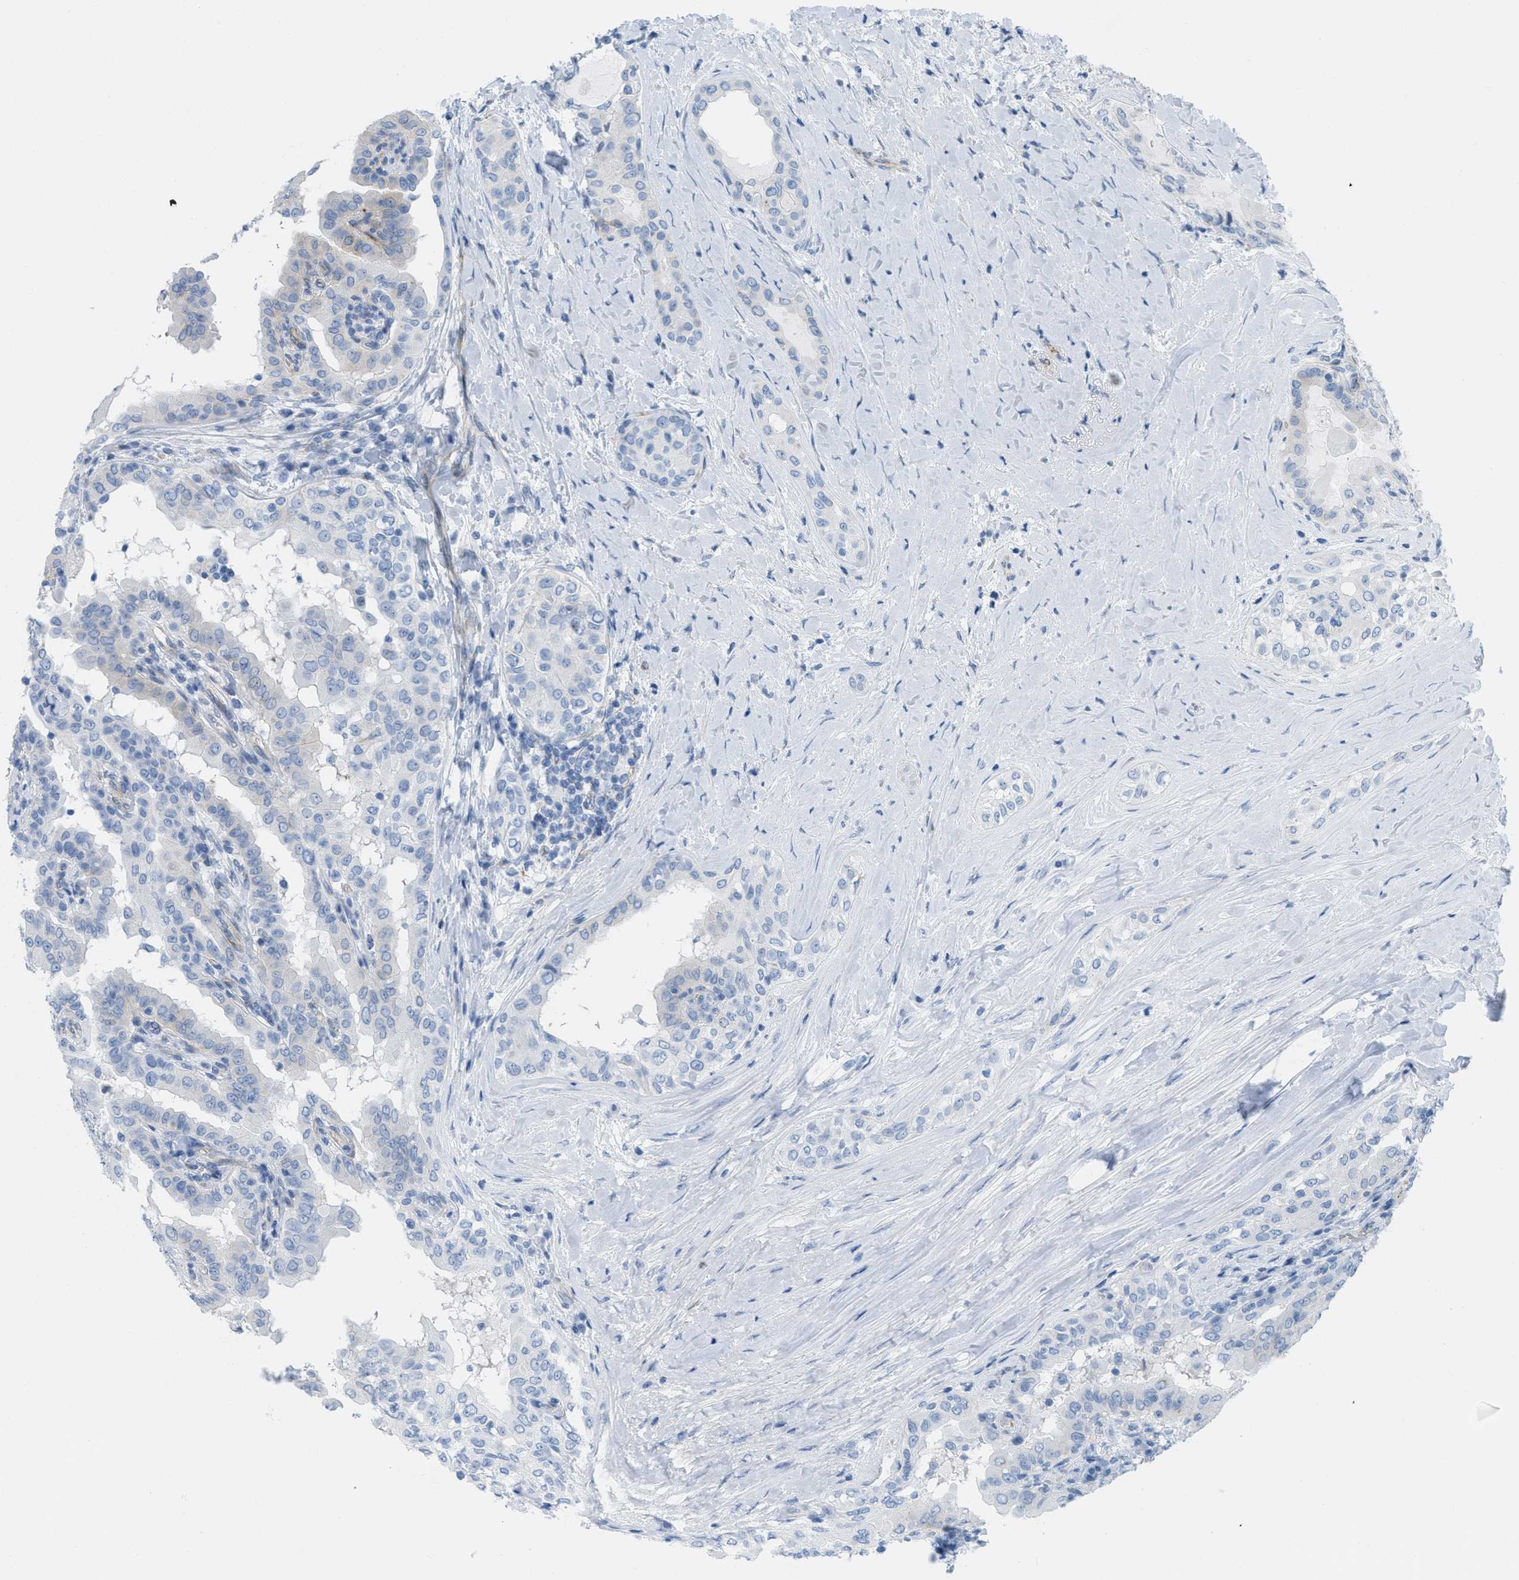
{"staining": {"intensity": "negative", "quantity": "none", "location": "none"}, "tissue": "thyroid cancer", "cell_type": "Tumor cells", "image_type": "cancer", "snomed": [{"axis": "morphology", "description": "Papillary adenocarcinoma, NOS"}, {"axis": "topography", "description": "Thyroid gland"}], "caption": "The IHC histopathology image has no significant expression in tumor cells of thyroid cancer tissue.", "gene": "SLC12A1", "patient": {"sex": "male", "age": 33}}